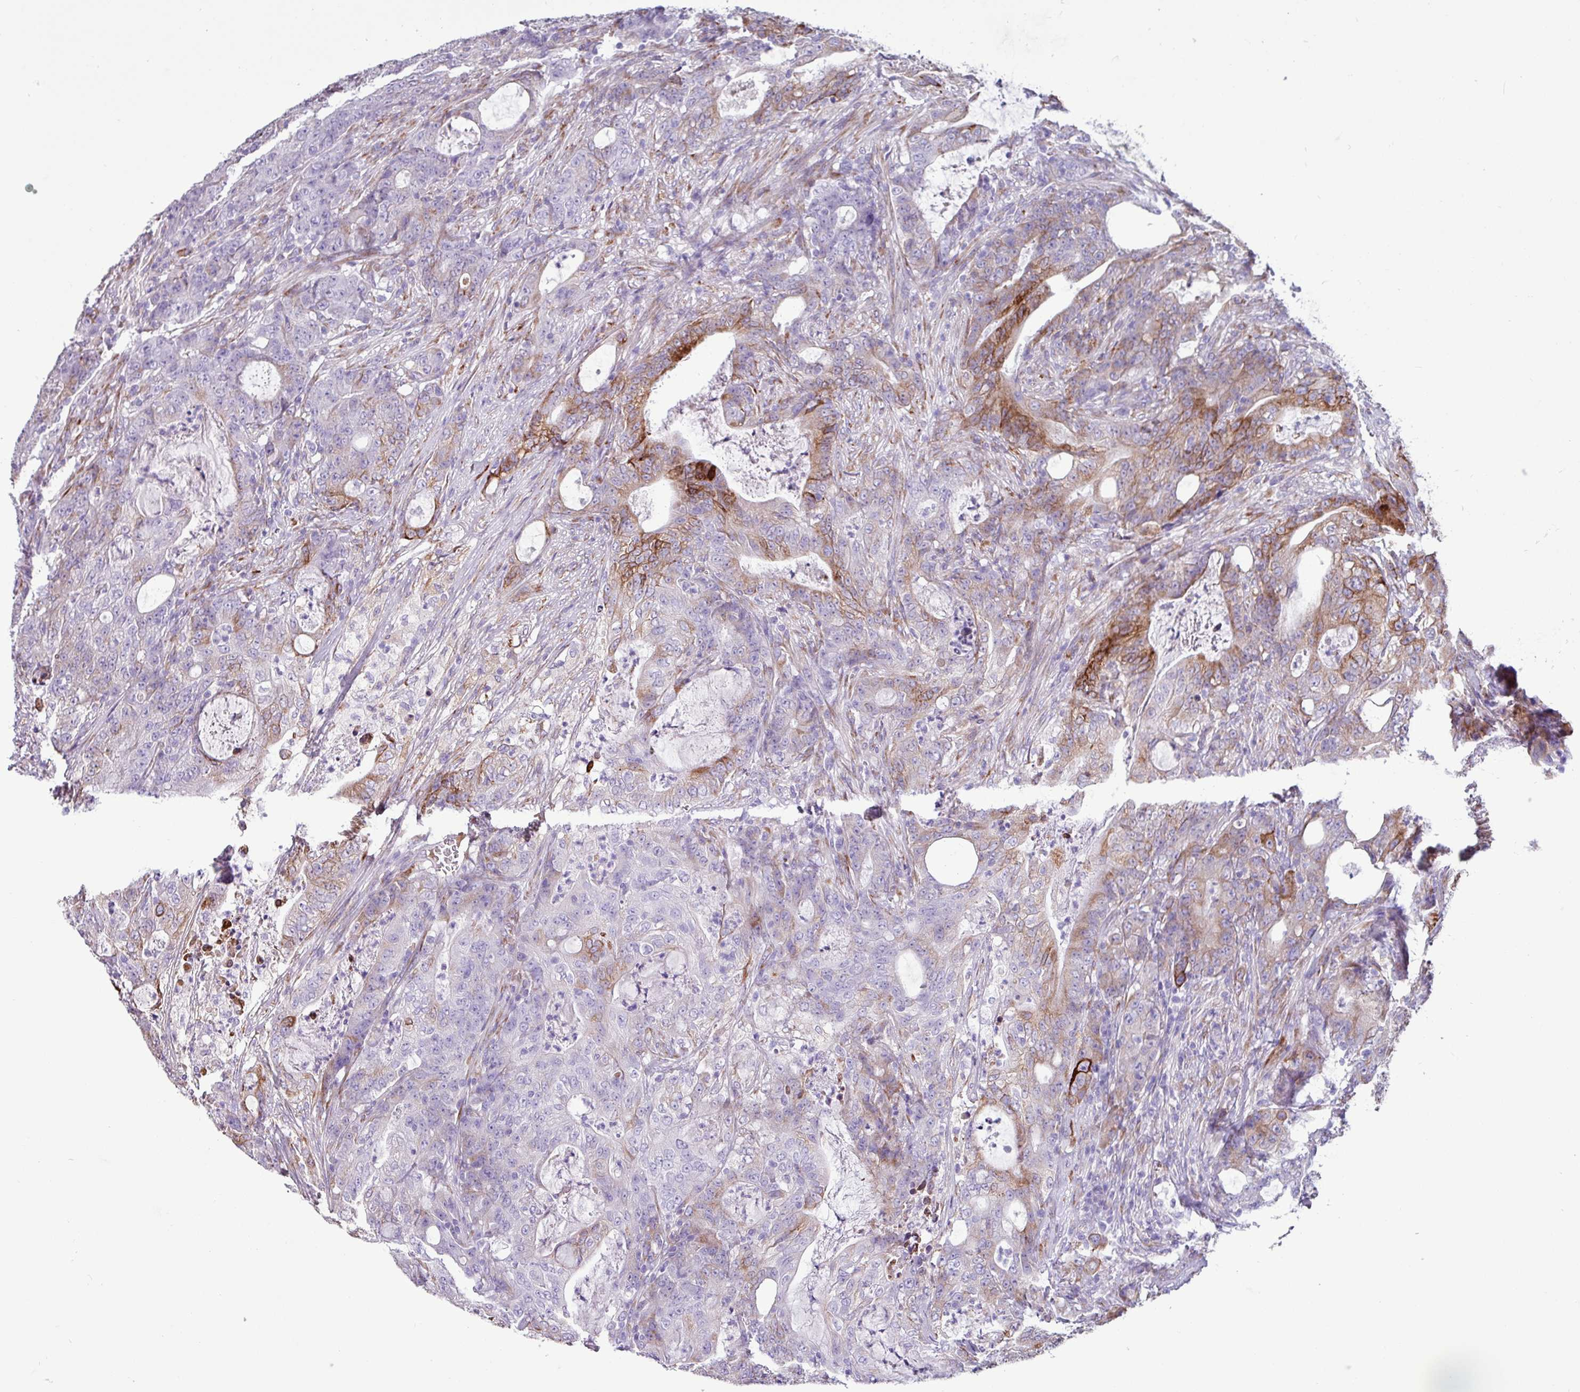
{"staining": {"intensity": "moderate", "quantity": "<25%", "location": "cytoplasmic/membranous"}, "tissue": "colorectal cancer", "cell_type": "Tumor cells", "image_type": "cancer", "snomed": [{"axis": "morphology", "description": "Adenocarcinoma, NOS"}, {"axis": "topography", "description": "Colon"}], "caption": "Colorectal cancer stained with DAB (3,3'-diaminobenzidine) immunohistochemistry (IHC) shows low levels of moderate cytoplasmic/membranous positivity in about <25% of tumor cells.", "gene": "PPP1R35", "patient": {"sex": "male", "age": 83}}